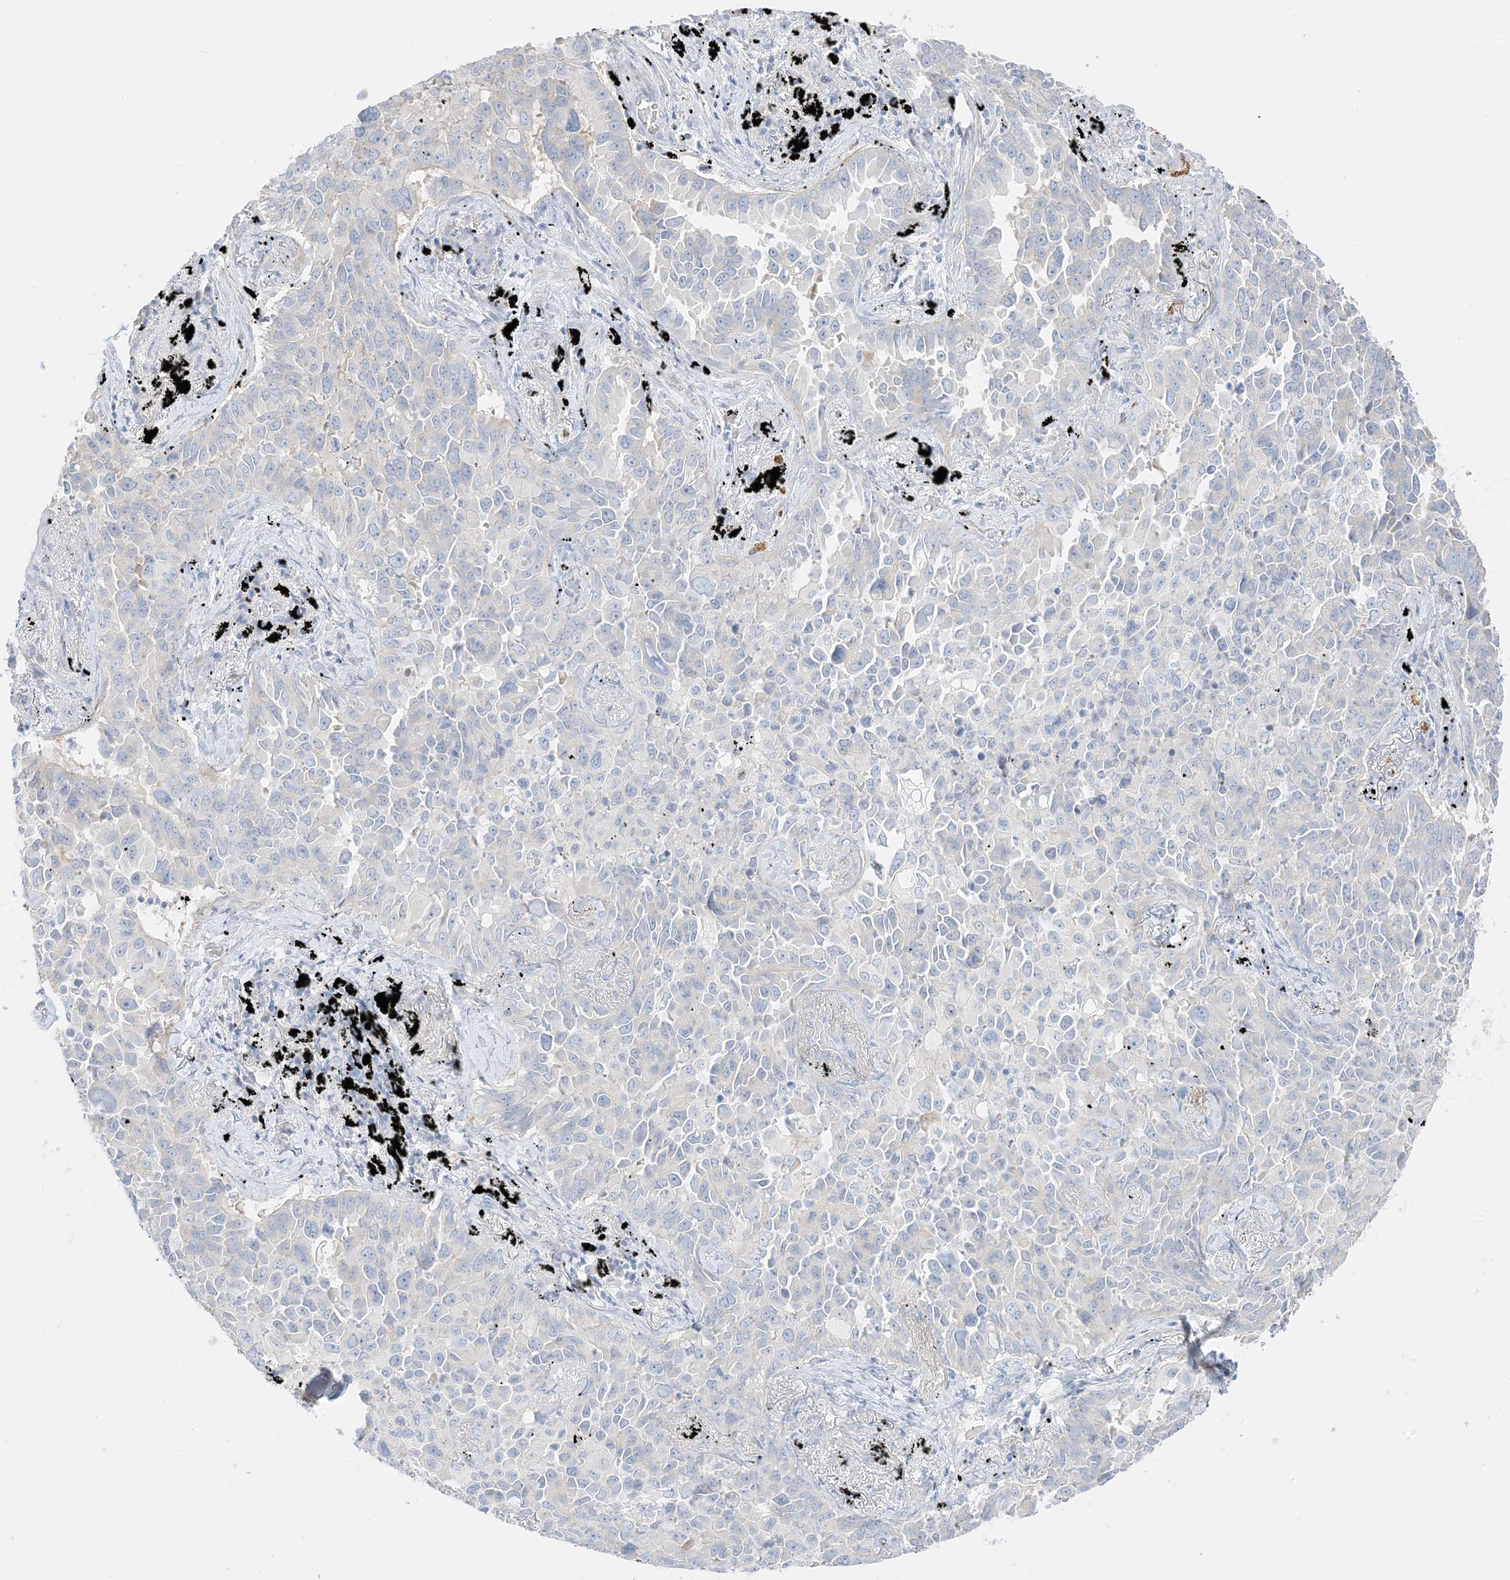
{"staining": {"intensity": "negative", "quantity": "none", "location": "none"}, "tissue": "lung cancer", "cell_type": "Tumor cells", "image_type": "cancer", "snomed": [{"axis": "morphology", "description": "Adenocarcinoma, NOS"}, {"axis": "topography", "description": "Lung"}], "caption": "The histopathology image demonstrates no significant staining in tumor cells of adenocarcinoma (lung).", "gene": "SLC22A13", "patient": {"sex": "female", "age": 67}}